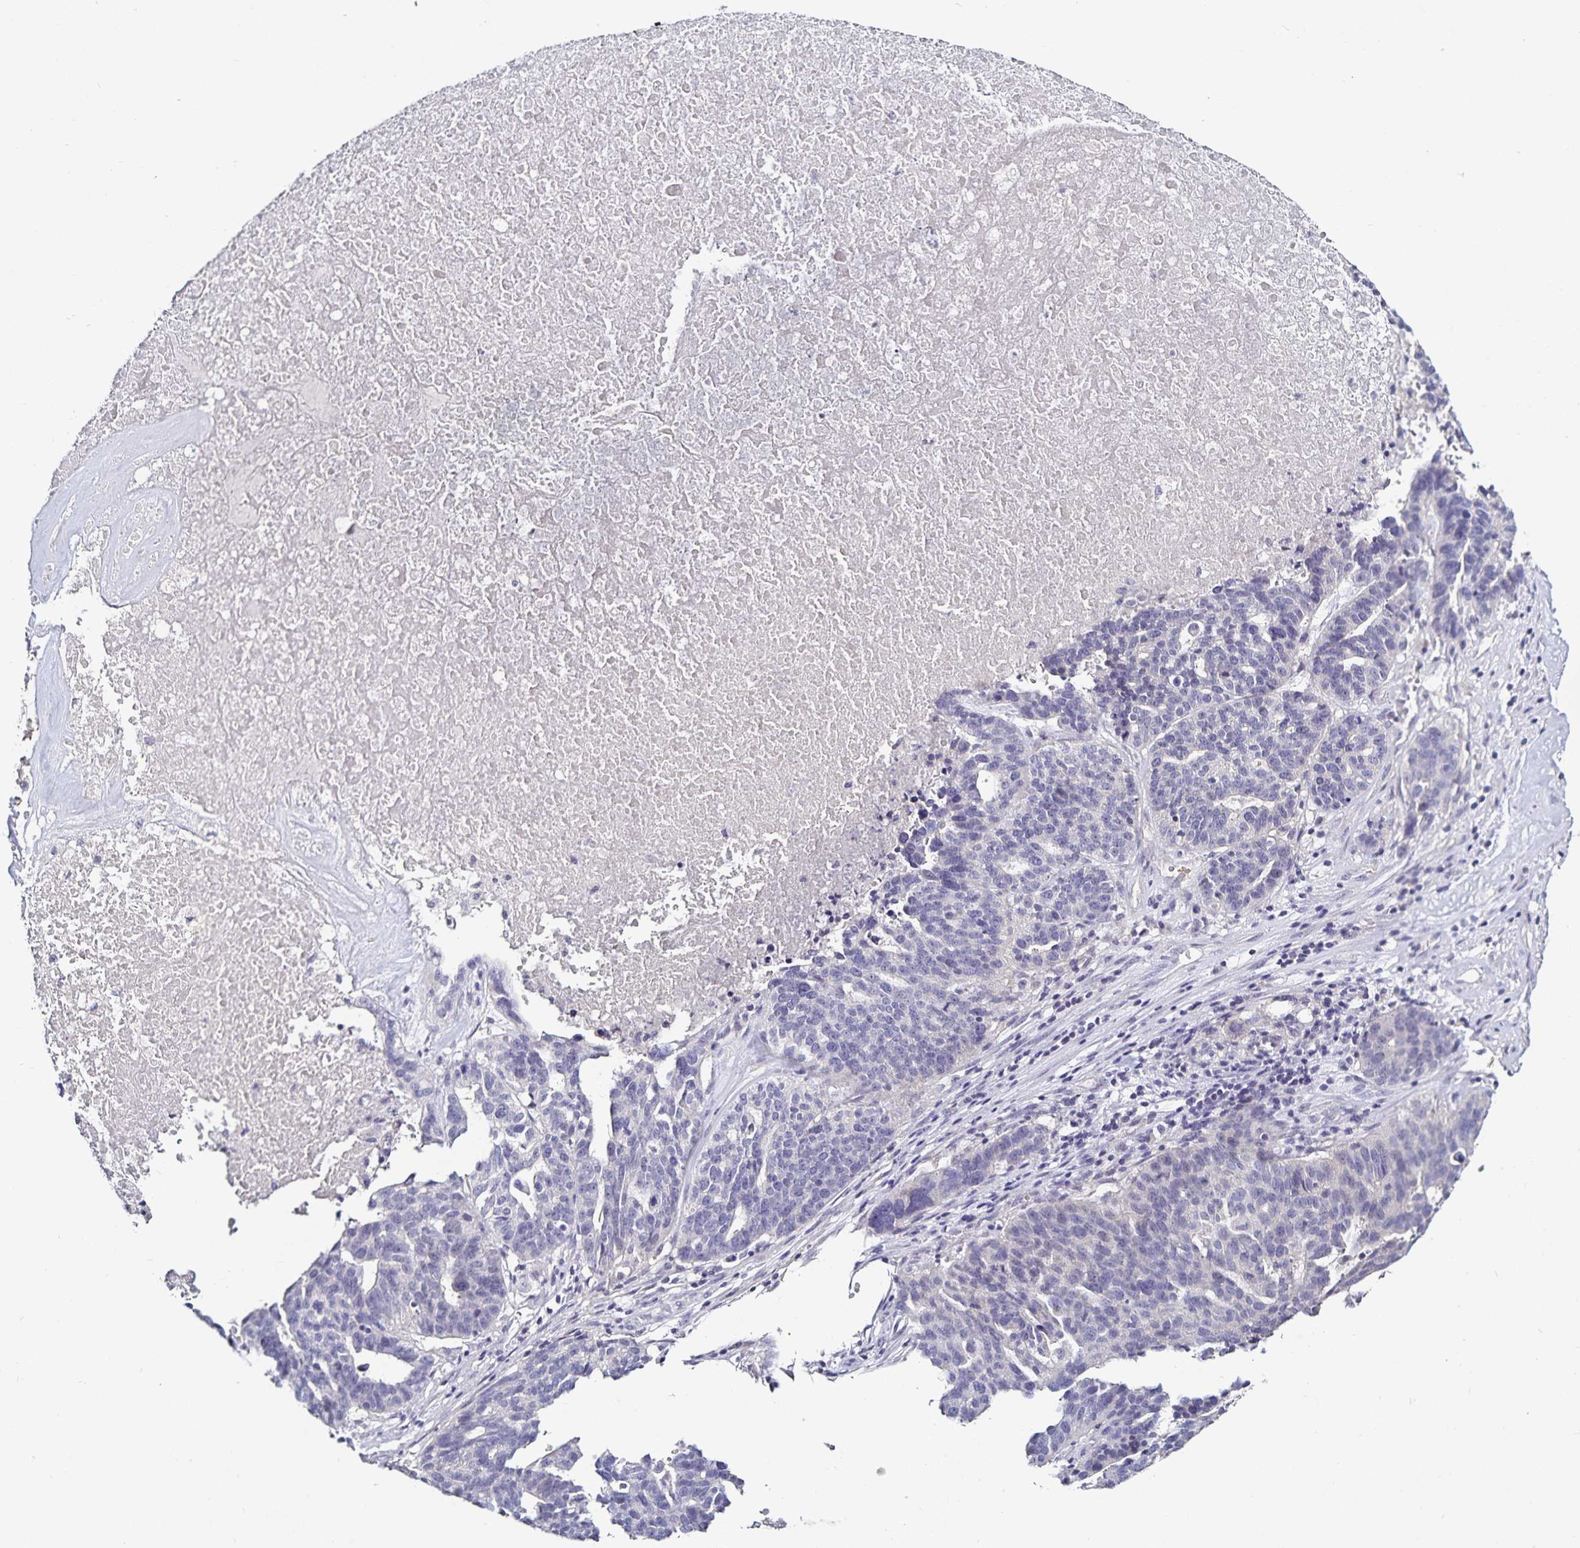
{"staining": {"intensity": "negative", "quantity": "none", "location": "none"}, "tissue": "ovarian cancer", "cell_type": "Tumor cells", "image_type": "cancer", "snomed": [{"axis": "morphology", "description": "Cystadenocarcinoma, serous, NOS"}, {"axis": "topography", "description": "Ovary"}], "caption": "A micrograph of human ovarian cancer is negative for staining in tumor cells. (Stains: DAB immunohistochemistry (IHC) with hematoxylin counter stain, Microscopy: brightfield microscopy at high magnification).", "gene": "TTR", "patient": {"sex": "female", "age": 59}}